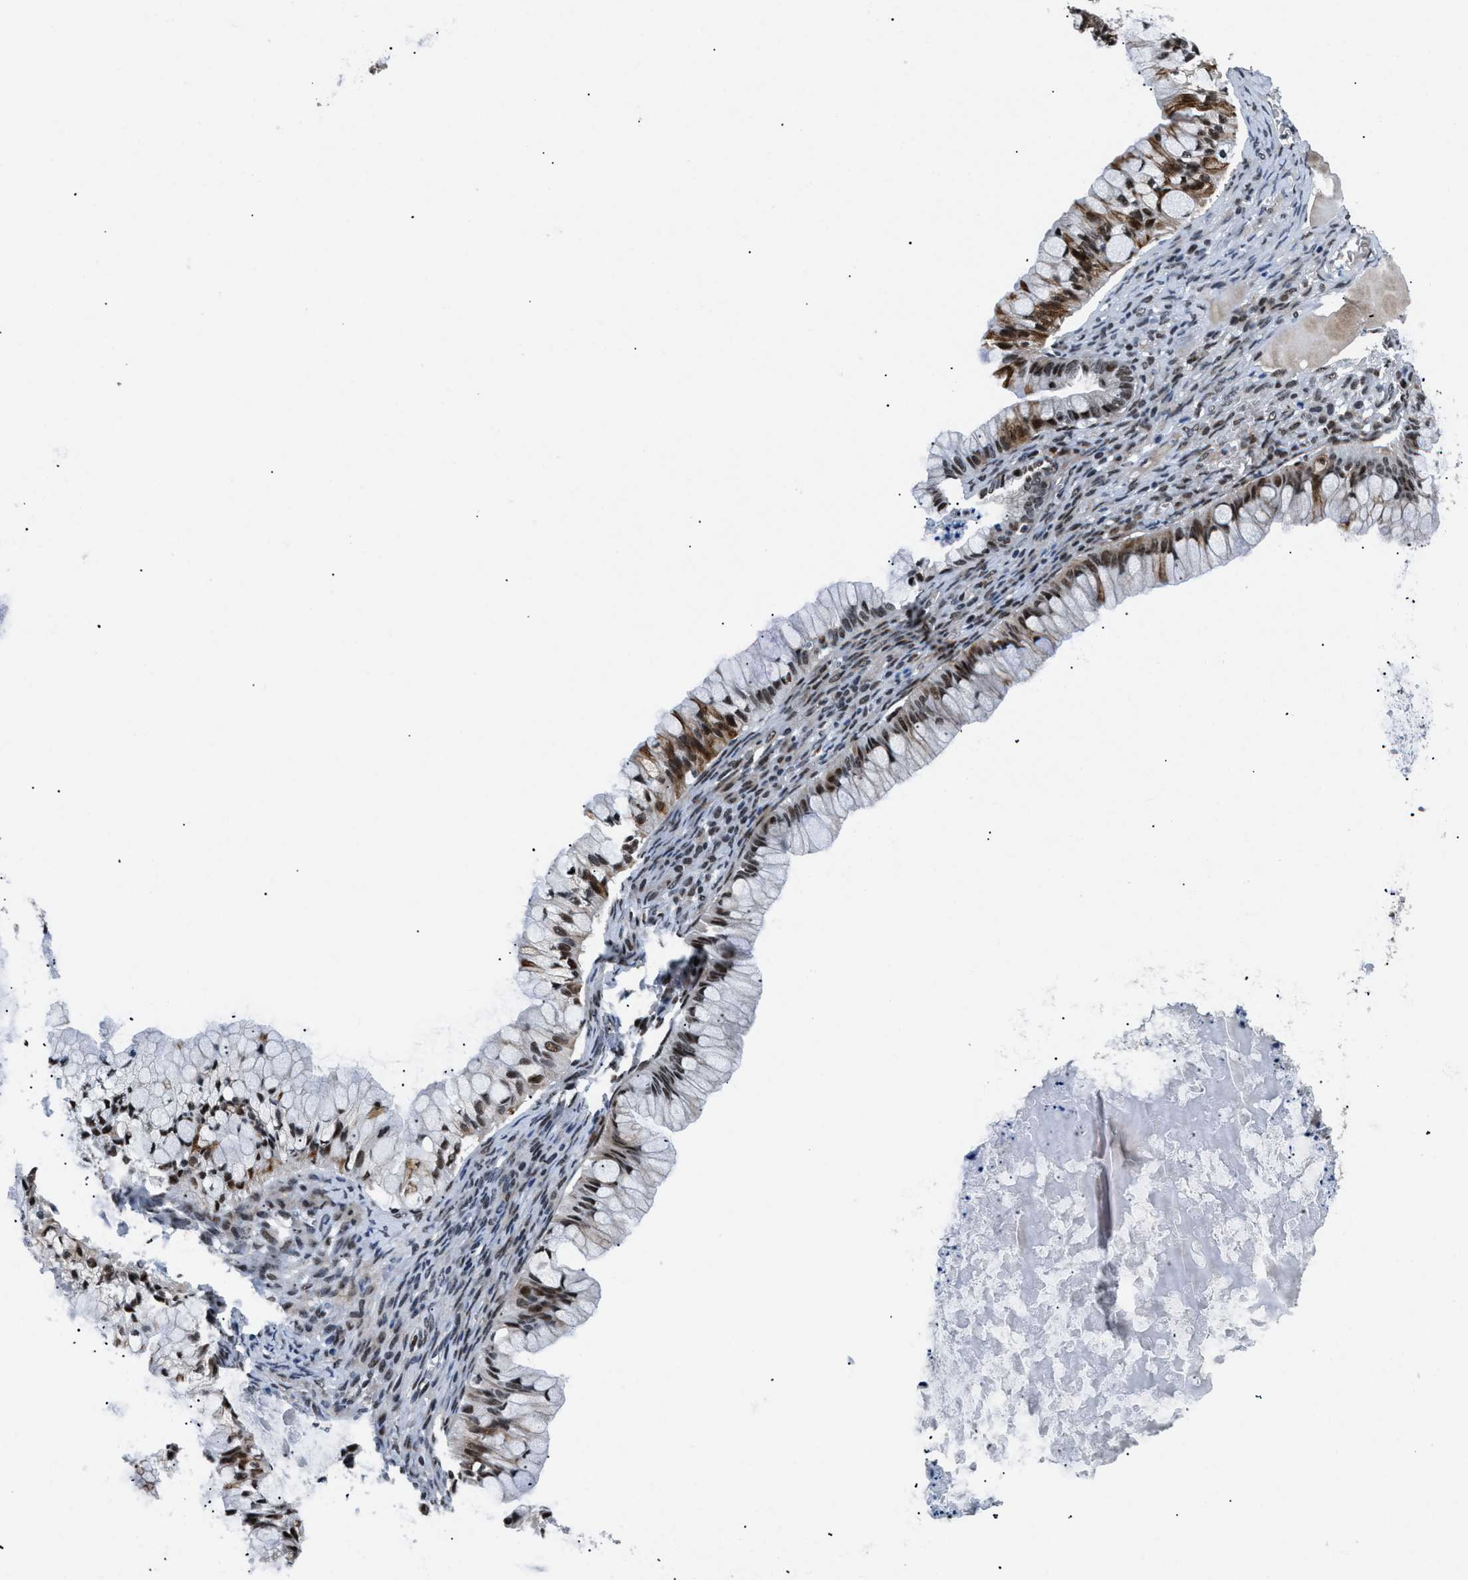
{"staining": {"intensity": "strong", "quantity": ">75%", "location": "nuclear"}, "tissue": "ovarian cancer", "cell_type": "Tumor cells", "image_type": "cancer", "snomed": [{"axis": "morphology", "description": "Cystadenocarcinoma, mucinous, NOS"}, {"axis": "topography", "description": "Ovary"}], "caption": "About >75% of tumor cells in mucinous cystadenocarcinoma (ovarian) demonstrate strong nuclear protein staining as visualized by brown immunohistochemical staining.", "gene": "SMARCB1", "patient": {"sex": "female", "age": 57}}